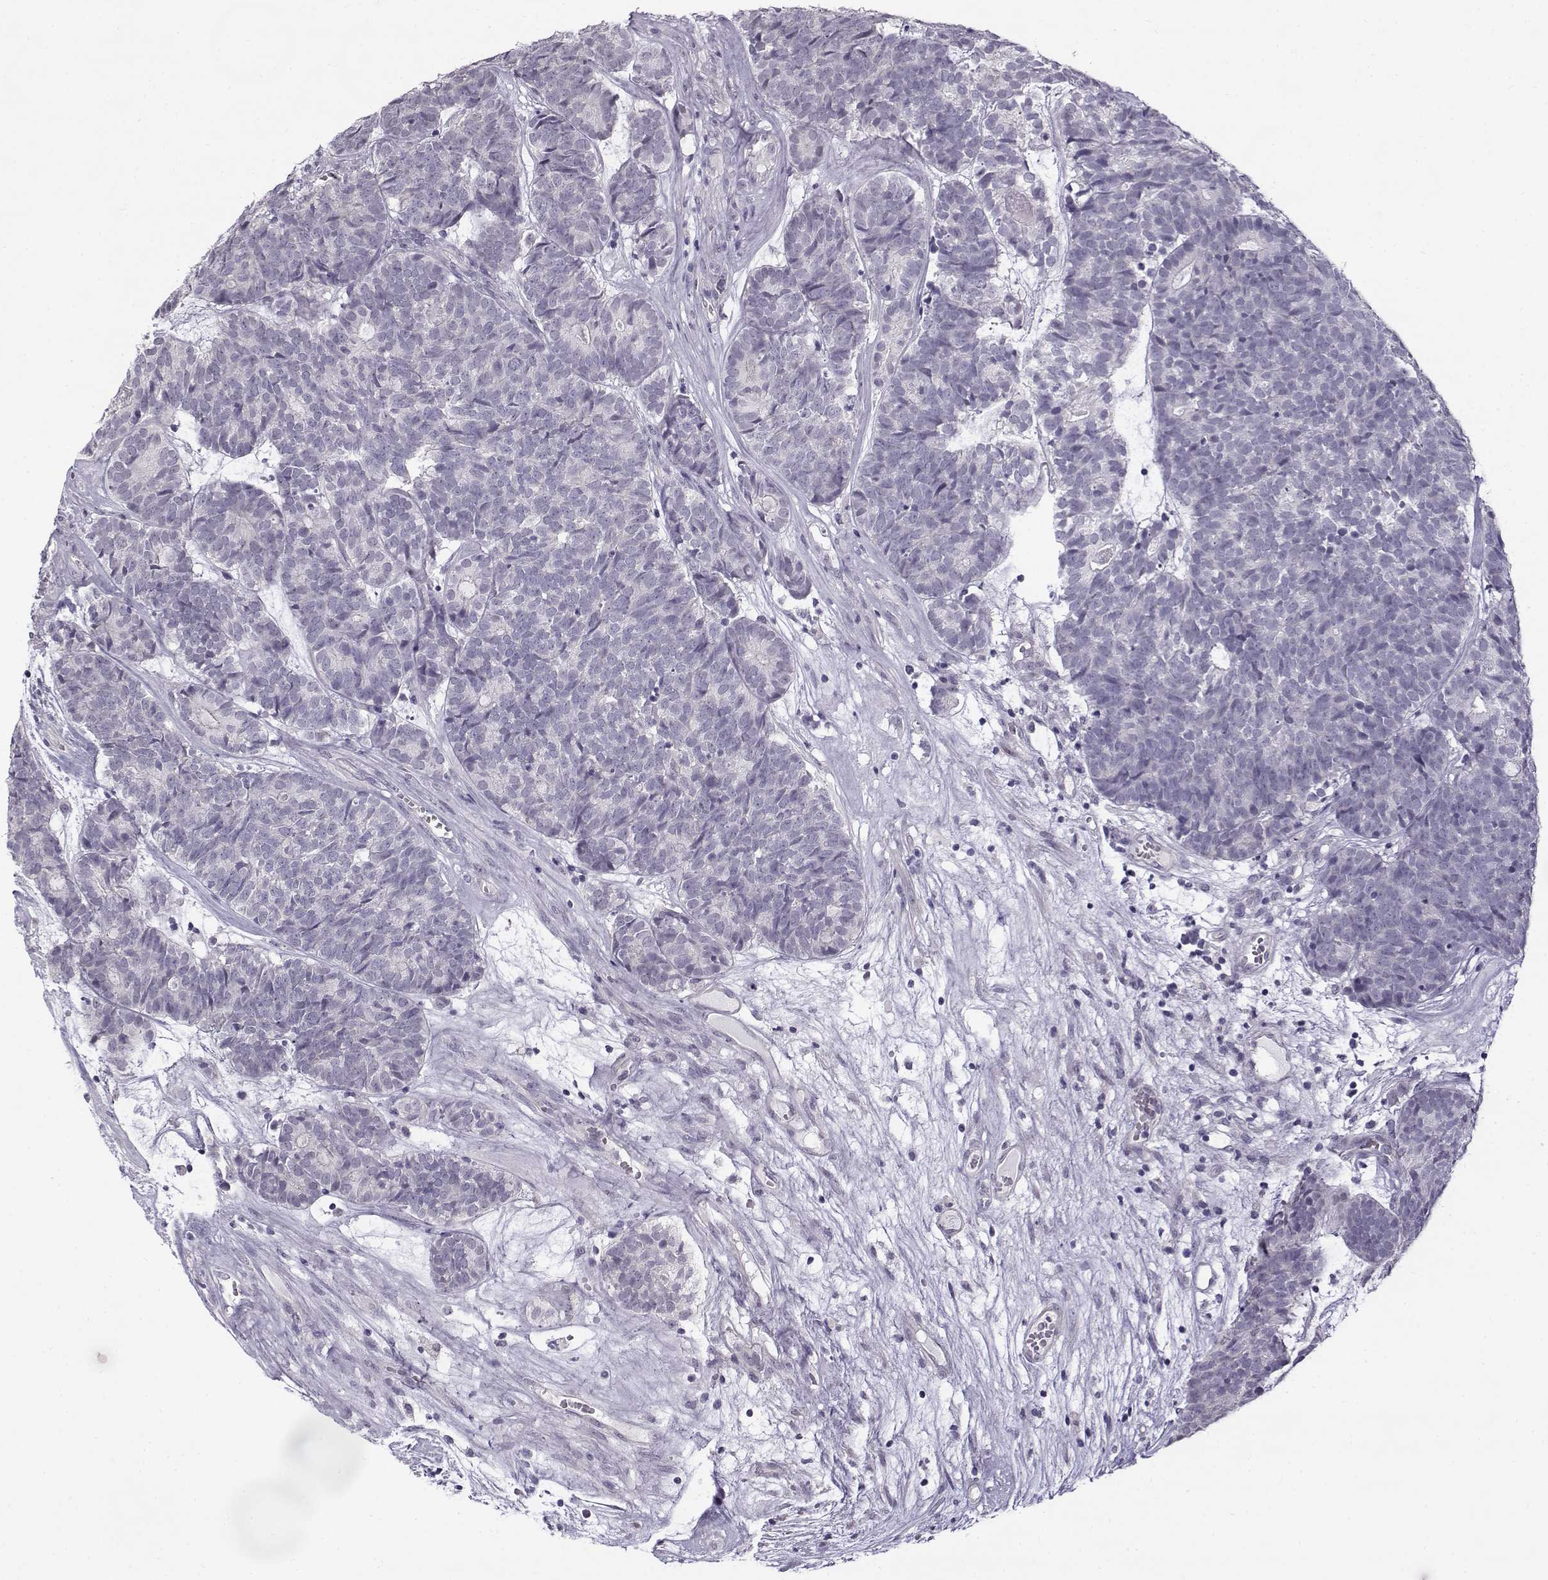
{"staining": {"intensity": "negative", "quantity": "none", "location": "none"}, "tissue": "head and neck cancer", "cell_type": "Tumor cells", "image_type": "cancer", "snomed": [{"axis": "morphology", "description": "Adenocarcinoma, NOS"}, {"axis": "topography", "description": "Head-Neck"}], "caption": "Histopathology image shows no protein expression in tumor cells of head and neck cancer (adenocarcinoma) tissue.", "gene": "TEX55", "patient": {"sex": "female", "age": 81}}